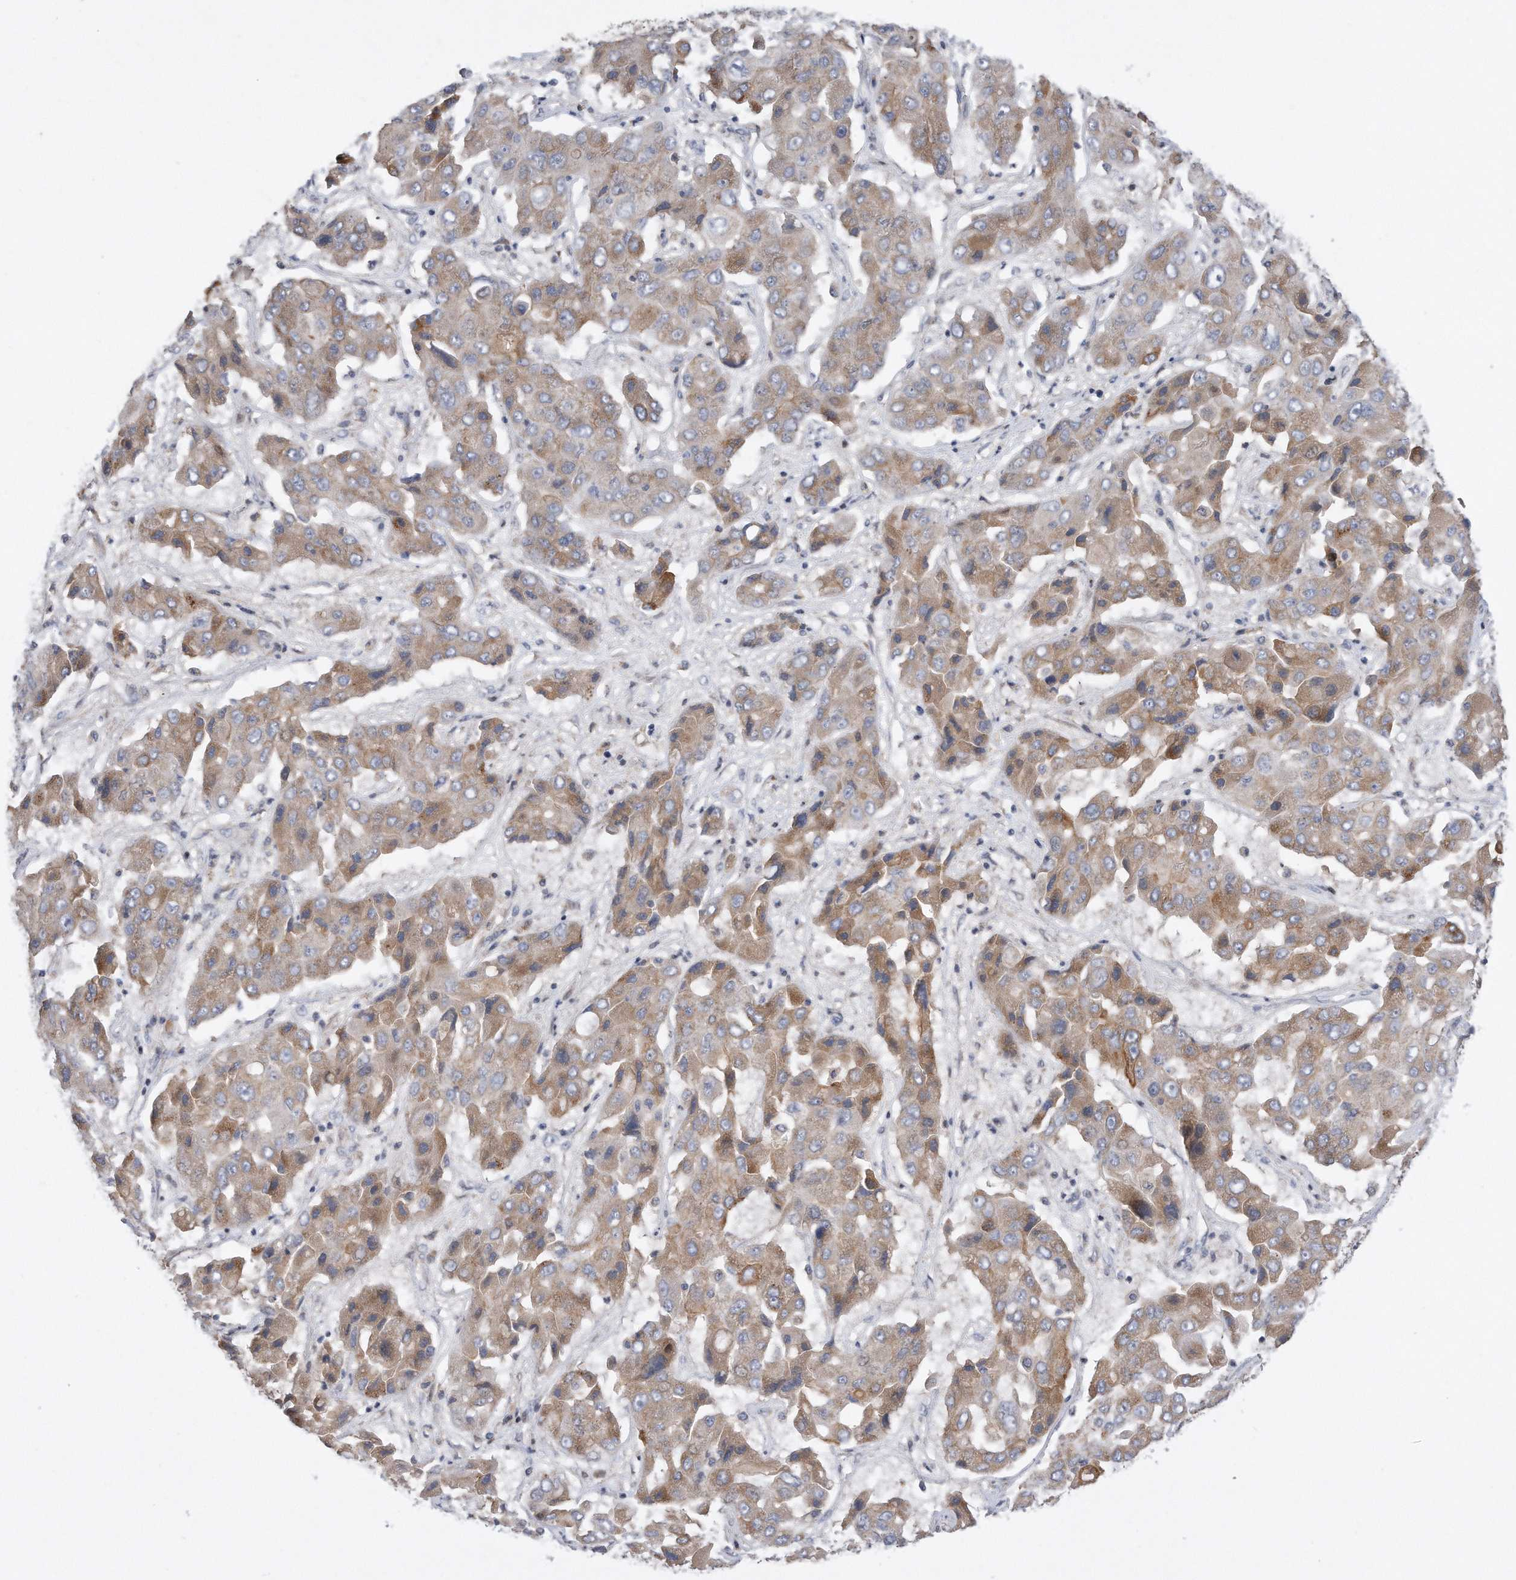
{"staining": {"intensity": "moderate", "quantity": "<25%", "location": "cytoplasmic/membranous"}, "tissue": "liver cancer", "cell_type": "Tumor cells", "image_type": "cancer", "snomed": [{"axis": "morphology", "description": "Cholangiocarcinoma"}, {"axis": "topography", "description": "Liver"}], "caption": "This image reveals immunohistochemistry (IHC) staining of human cholangiocarcinoma (liver), with low moderate cytoplasmic/membranous positivity in about <25% of tumor cells.", "gene": "CDH12", "patient": {"sex": "male", "age": 67}}